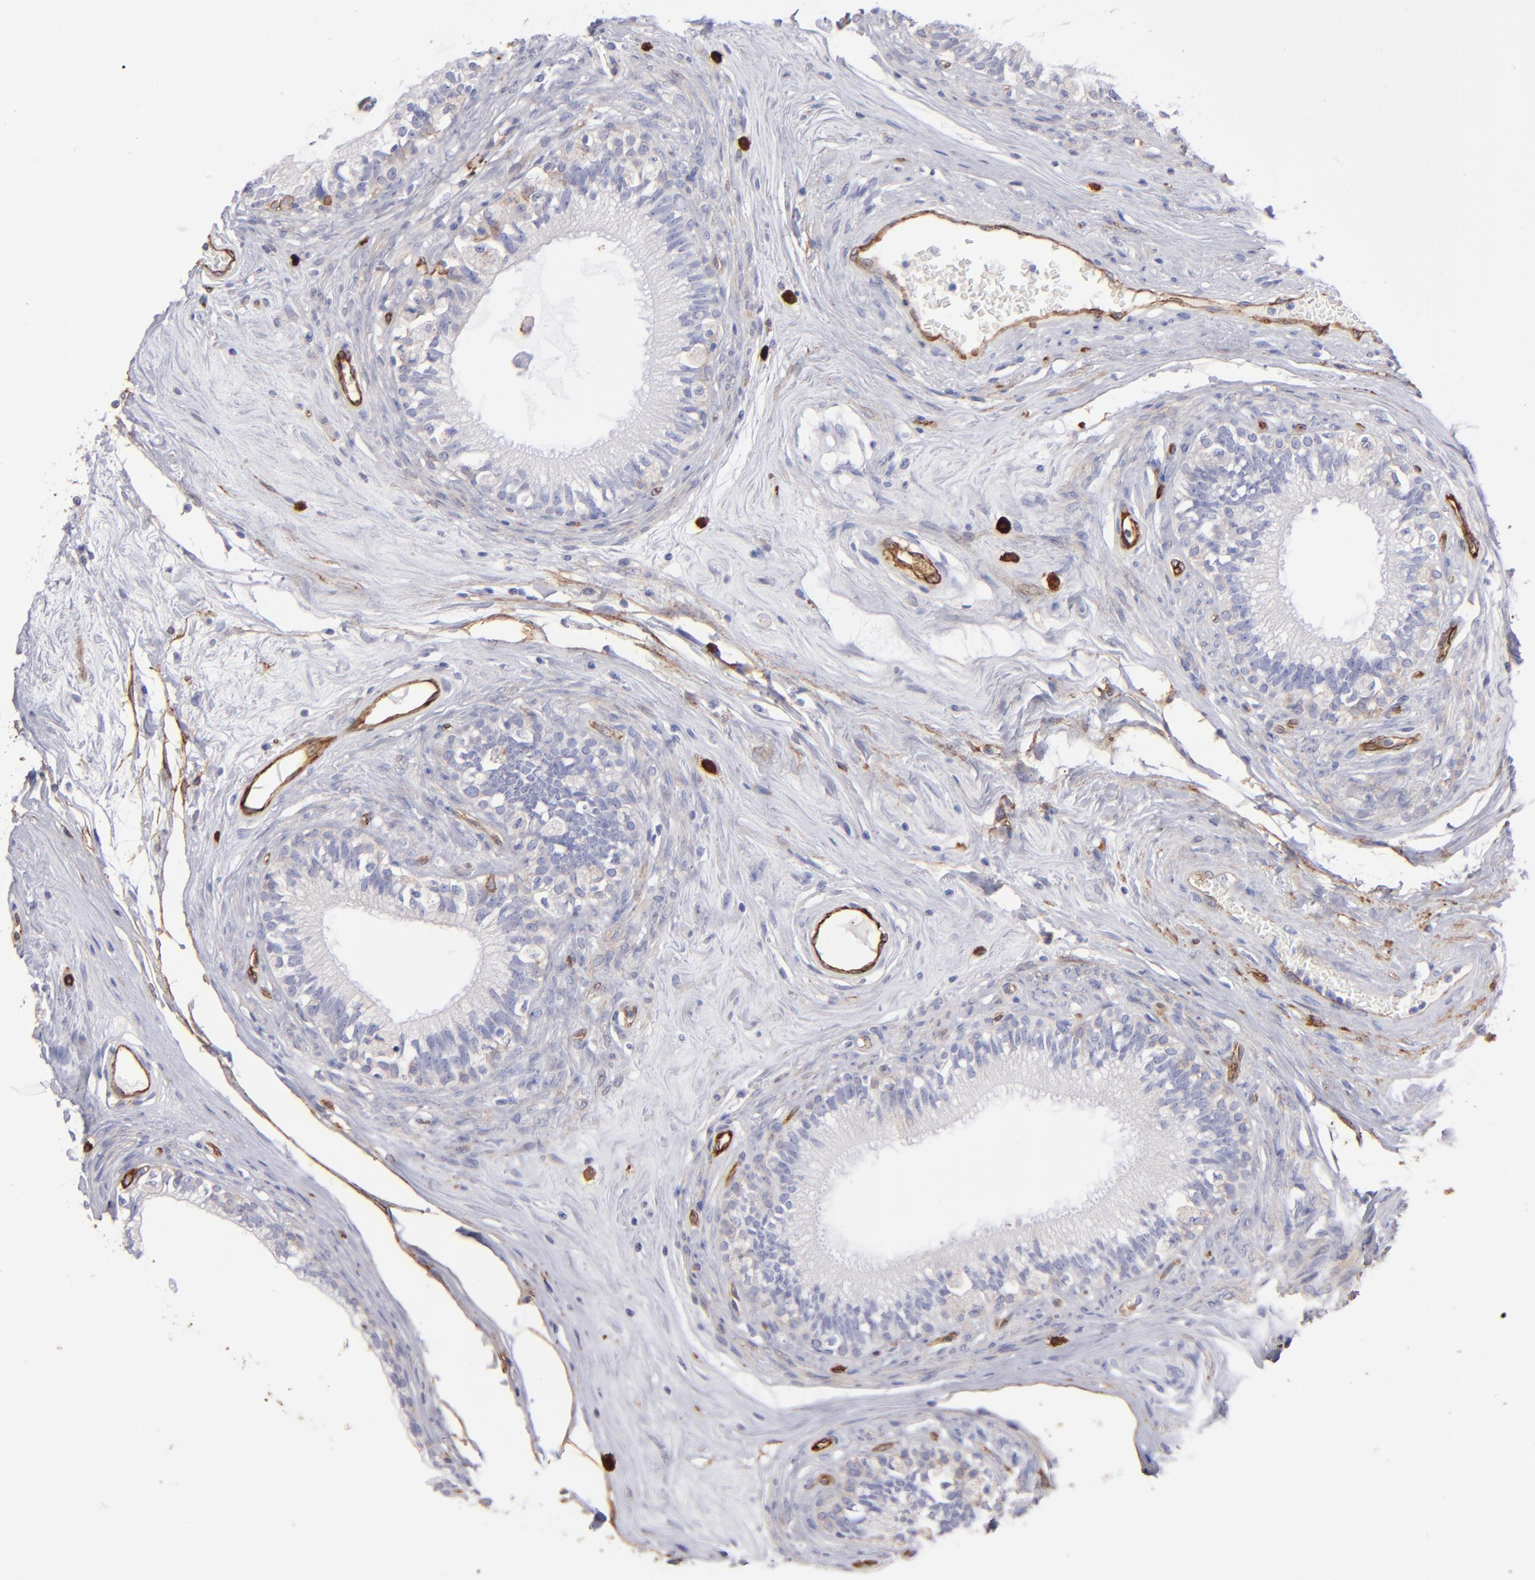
{"staining": {"intensity": "negative", "quantity": "none", "location": "none"}, "tissue": "epididymis", "cell_type": "Glandular cells", "image_type": "normal", "snomed": [{"axis": "morphology", "description": "Normal tissue, NOS"}, {"axis": "morphology", "description": "Inflammation, NOS"}, {"axis": "topography", "description": "Epididymis"}], "caption": "DAB (3,3'-diaminobenzidine) immunohistochemical staining of normal human epididymis shows no significant expression in glandular cells.", "gene": "AHNAK2", "patient": {"sex": "male", "age": 84}}